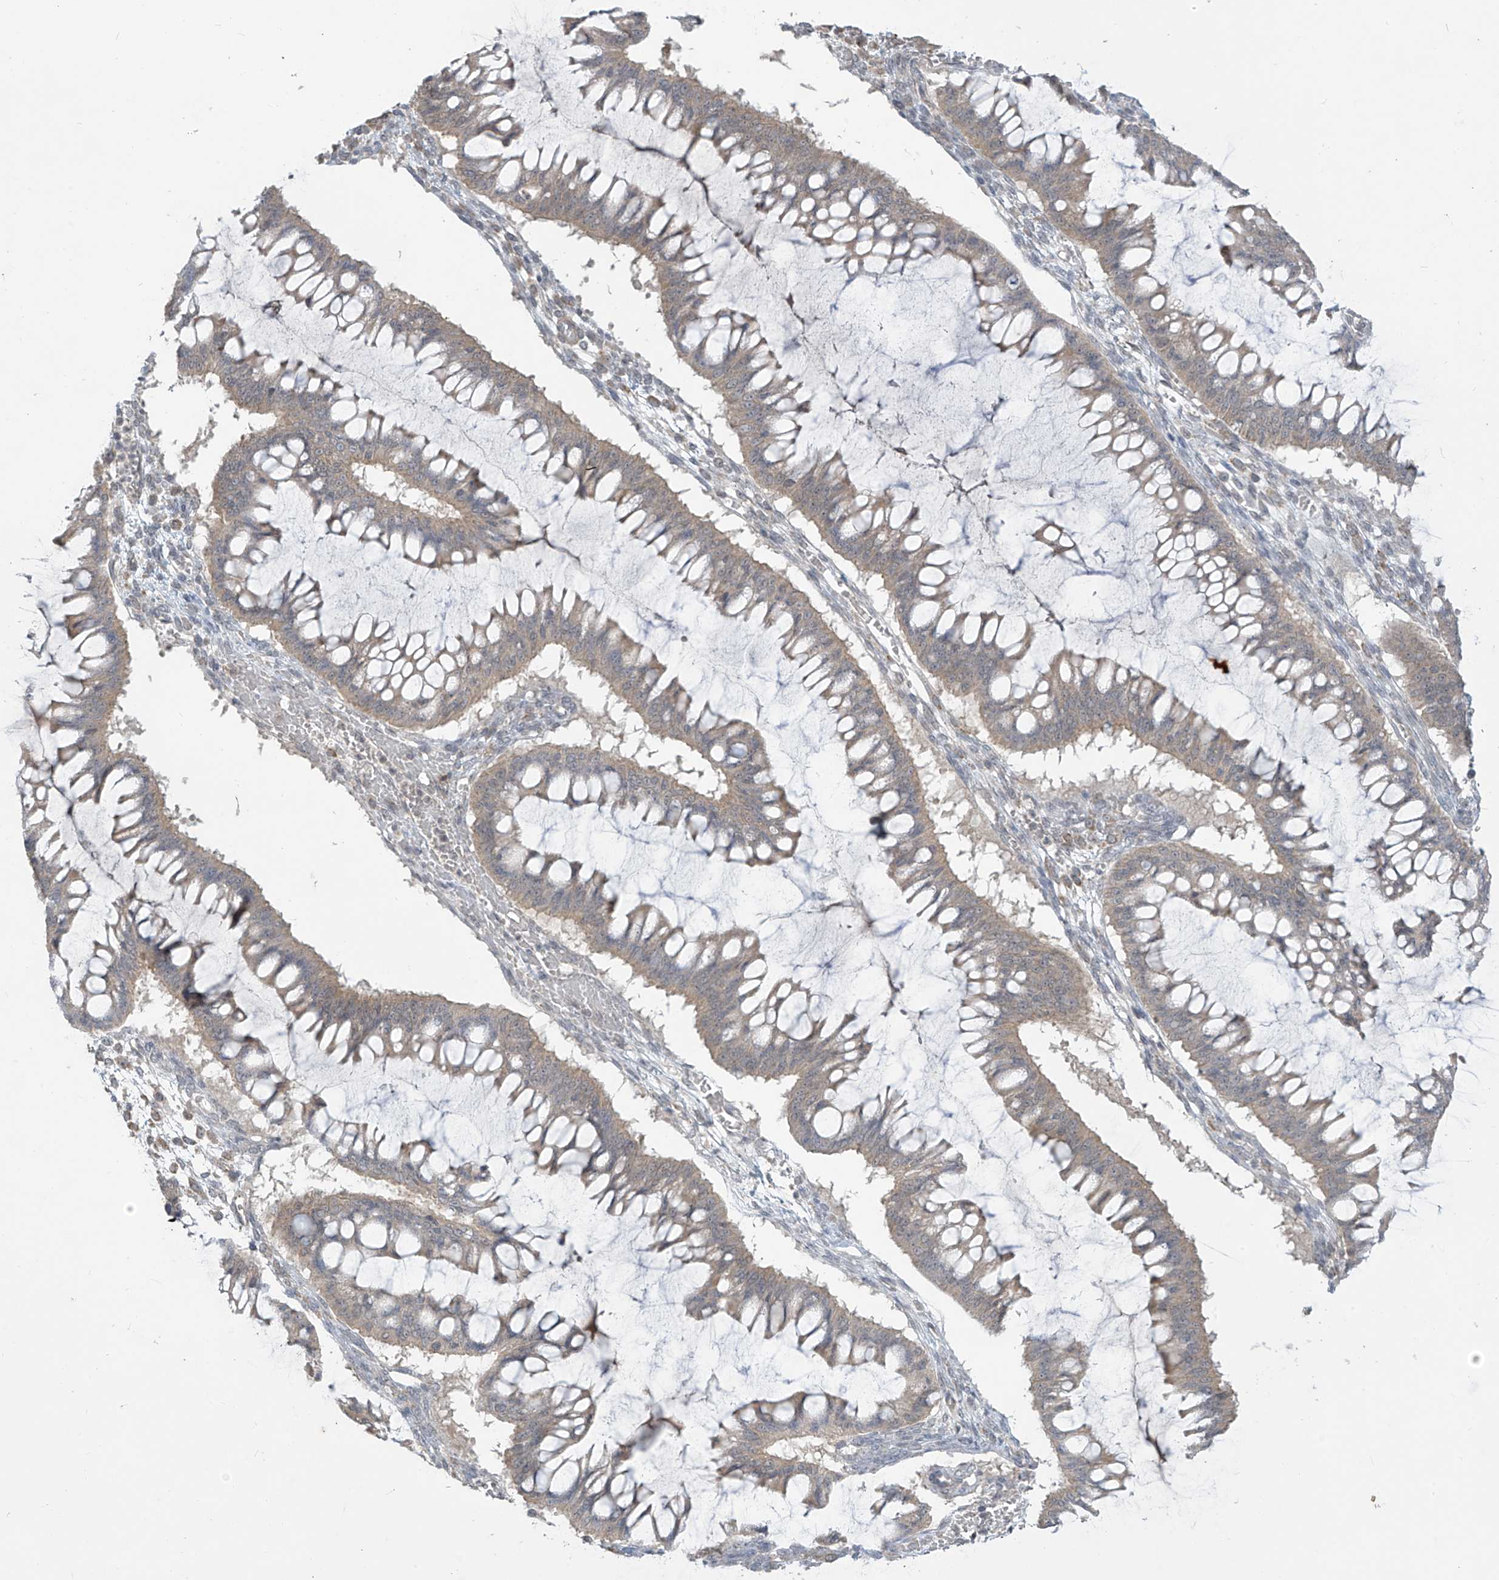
{"staining": {"intensity": "weak", "quantity": ">75%", "location": "cytoplasmic/membranous"}, "tissue": "ovarian cancer", "cell_type": "Tumor cells", "image_type": "cancer", "snomed": [{"axis": "morphology", "description": "Cystadenocarcinoma, mucinous, NOS"}, {"axis": "topography", "description": "Ovary"}], "caption": "Ovarian cancer (mucinous cystadenocarcinoma) stained for a protein (brown) displays weak cytoplasmic/membranous positive positivity in about >75% of tumor cells.", "gene": "DGKQ", "patient": {"sex": "female", "age": 73}}